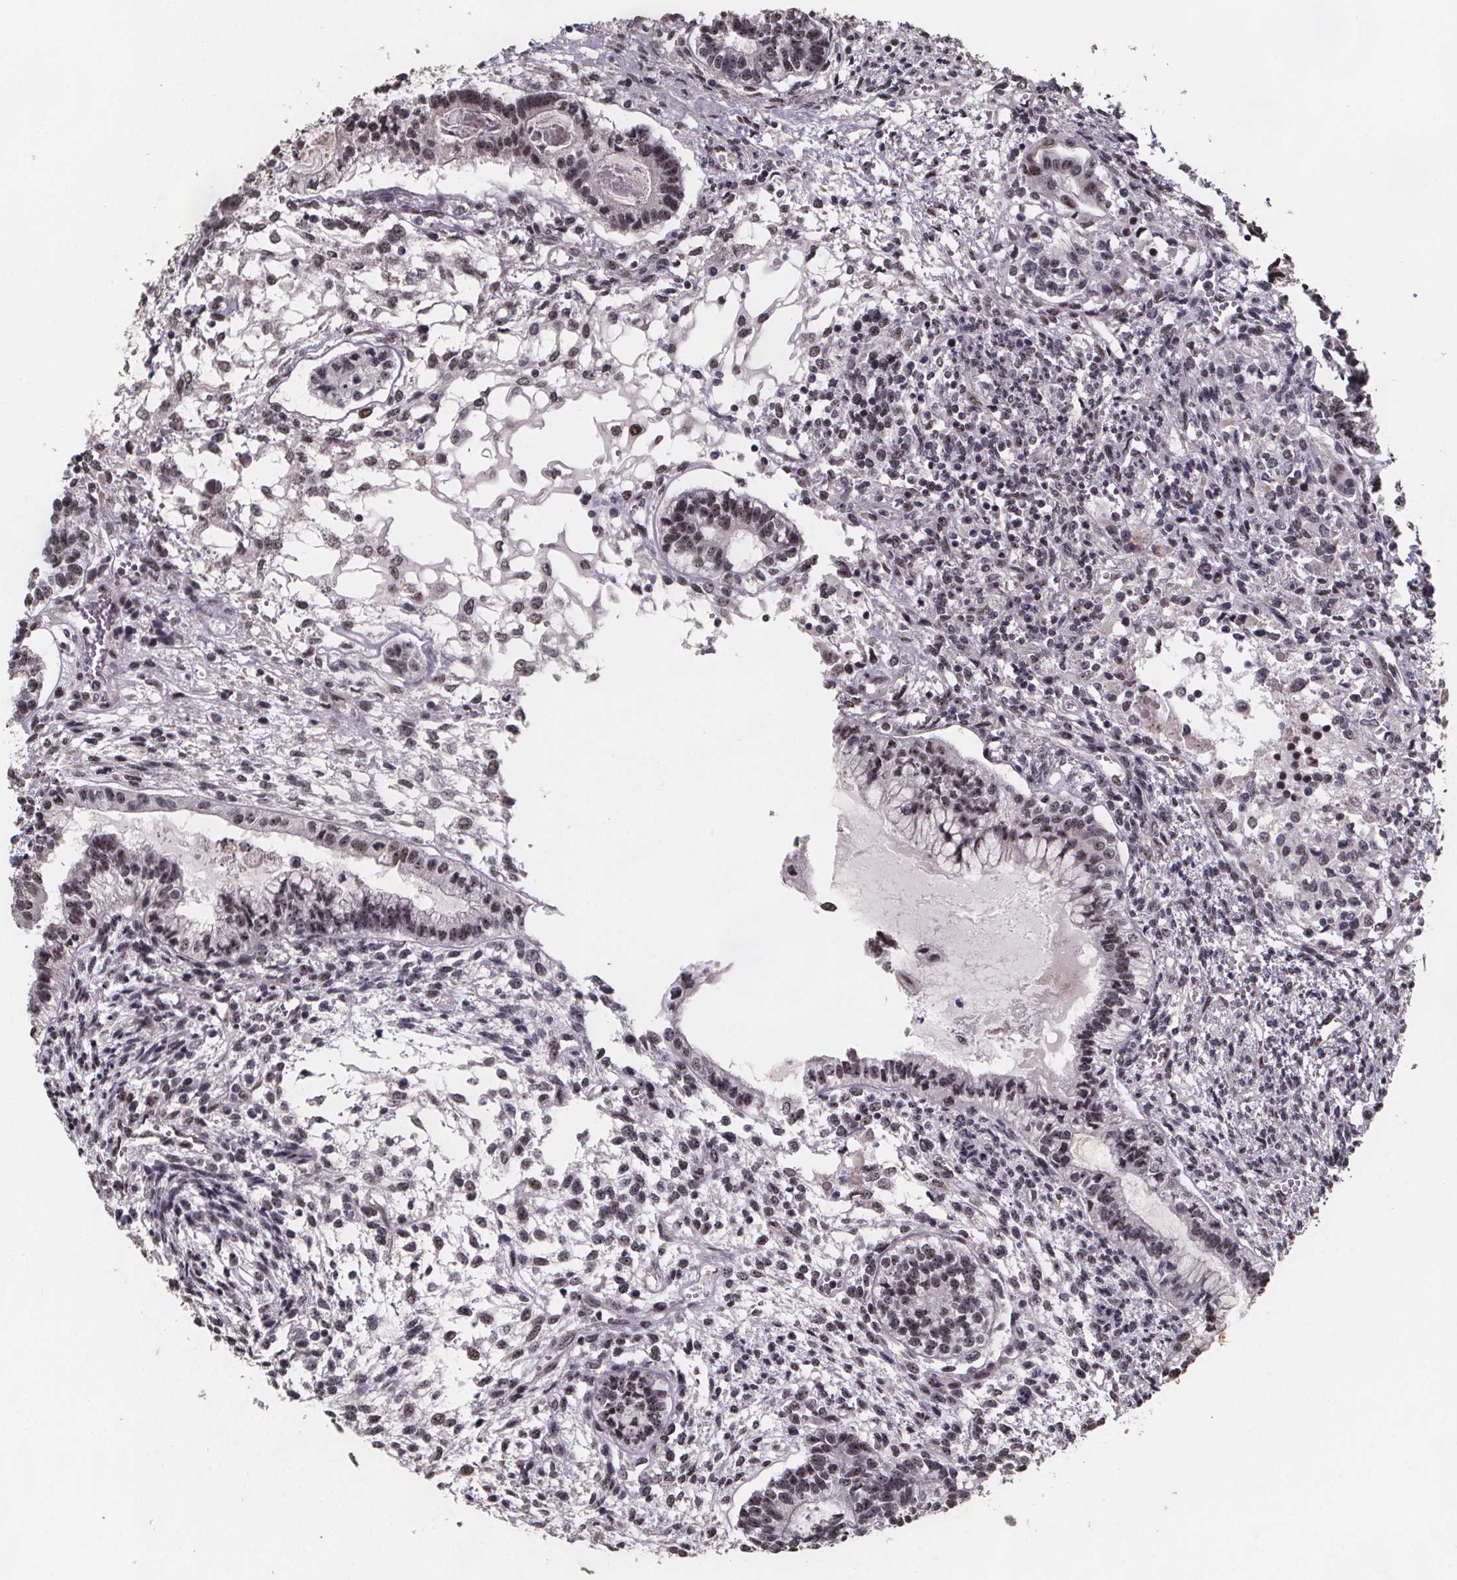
{"staining": {"intensity": "moderate", "quantity": ">75%", "location": "nuclear"}, "tissue": "testis cancer", "cell_type": "Tumor cells", "image_type": "cancer", "snomed": [{"axis": "morphology", "description": "Carcinoma, Embryonal, NOS"}, {"axis": "topography", "description": "Testis"}], "caption": "Testis cancer (embryonal carcinoma) stained with DAB immunohistochemistry shows medium levels of moderate nuclear positivity in about >75% of tumor cells.", "gene": "U2SURP", "patient": {"sex": "male", "age": 37}}